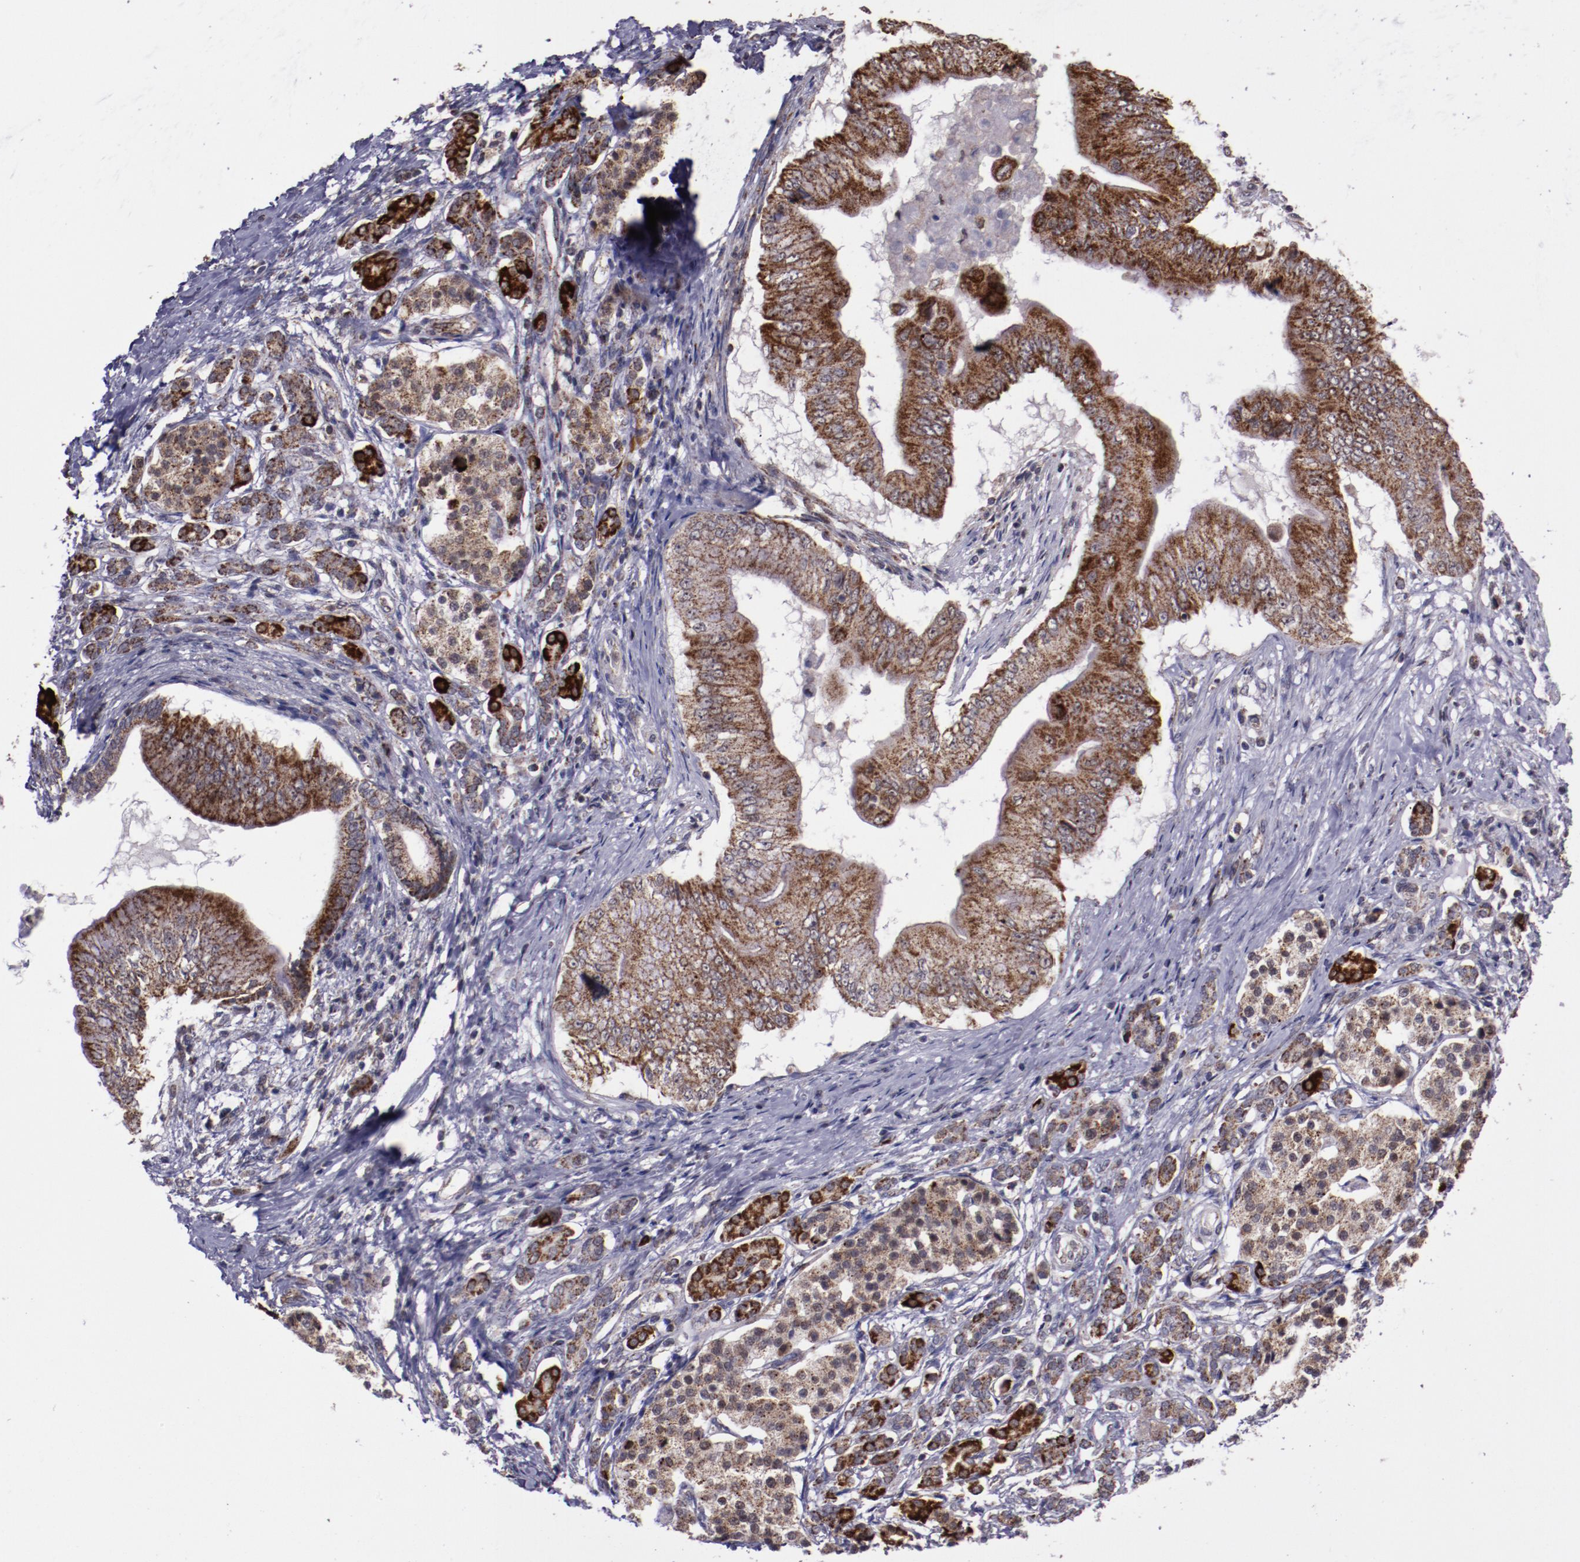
{"staining": {"intensity": "moderate", "quantity": ">75%", "location": "cytoplasmic/membranous"}, "tissue": "pancreatic cancer", "cell_type": "Tumor cells", "image_type": "cancer", "snomed": [{"axis": "morphology", "description": "Adenocarcinoma, NOS"}, {"axis": "topography", "description": "Pancreas"}], "caption": "Adenocarcinoma (pancreatic) stained for a protein (brown) shows moderate cytoplasmic/membranous positive staining in about >75% of tumor cells.", "gene": "LONP1", "patient": {"sex": "male", "age": 62}}